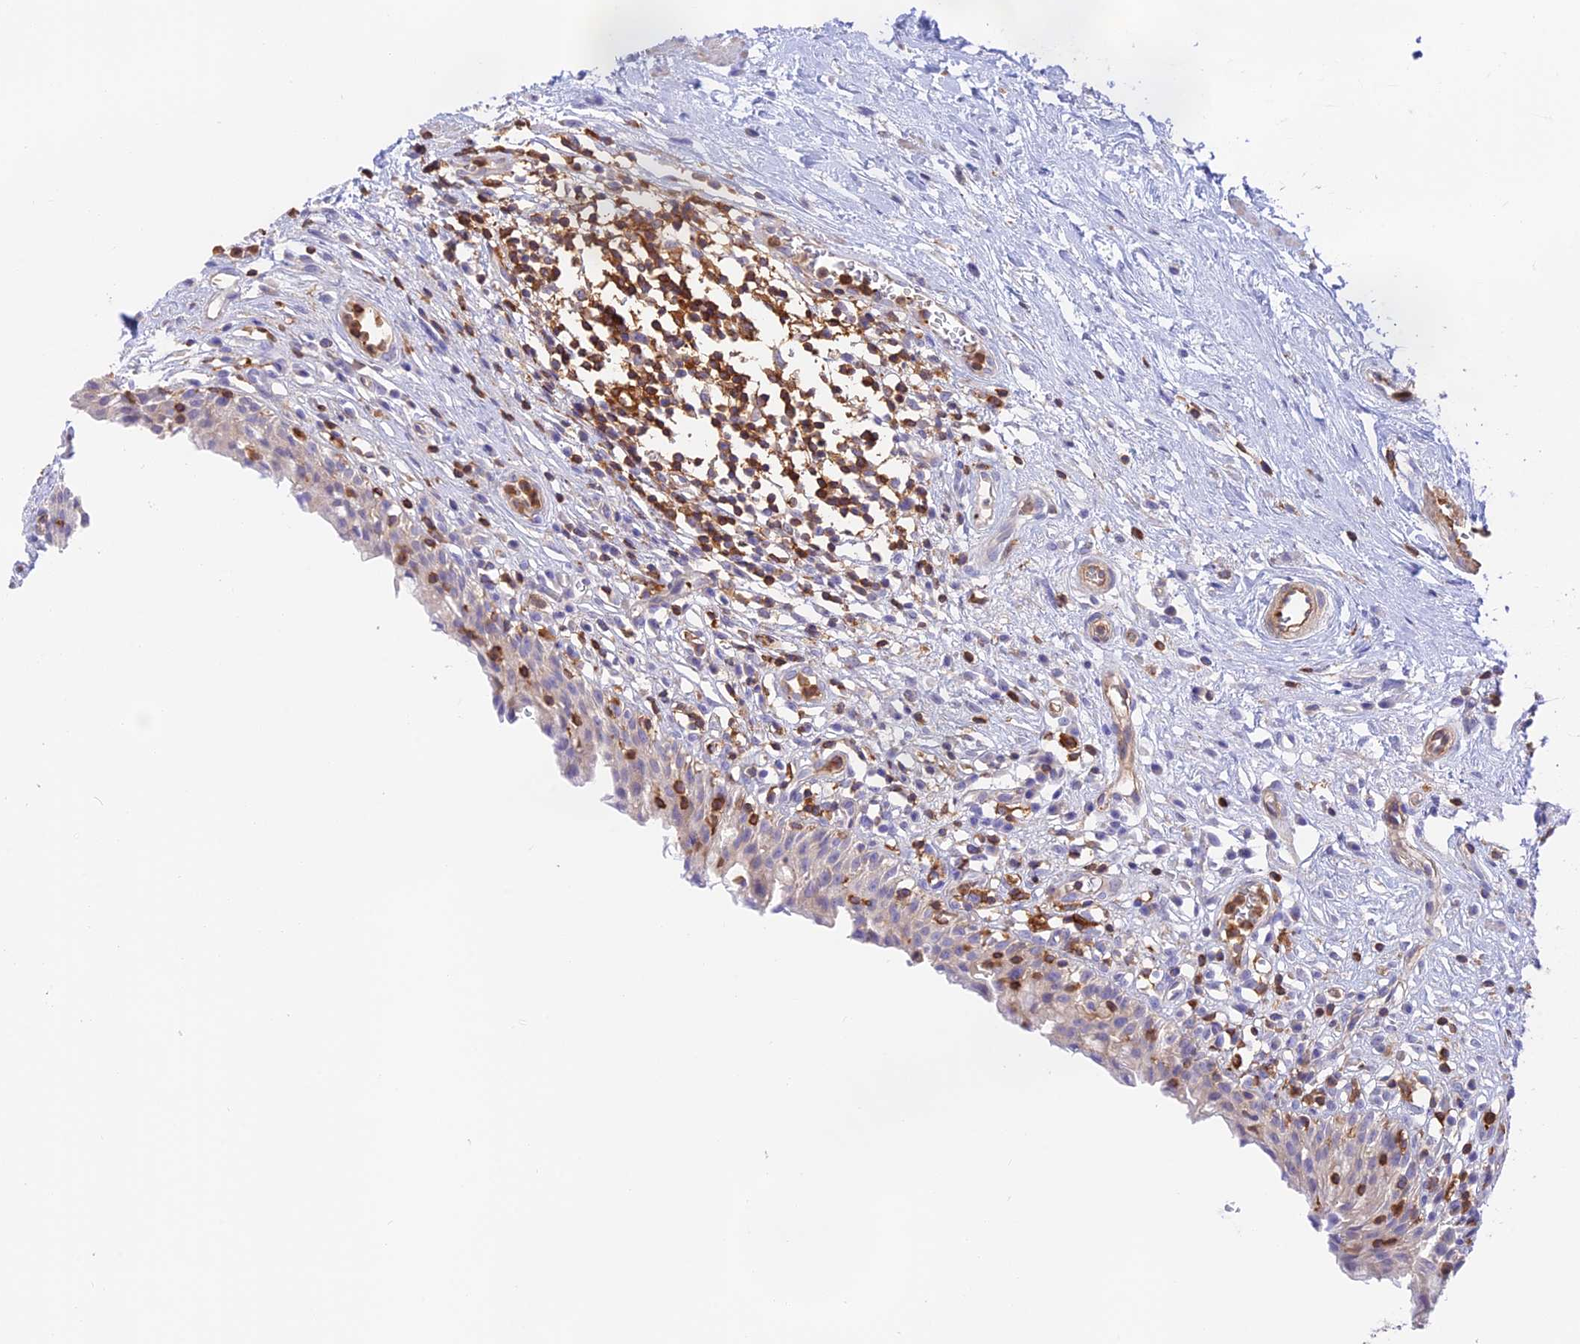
{"staining": {"intensity": "negative", "quantity": "none", "location": "none"}, "tissue": "urinary bladder", "cell_type": "Urothelial cells", "image_type": "normal", "snomed": [{"axis": "morphology", "description": "Normal tissue, NOS"}, {"axis": "morphology", "description": "Inflammation, NOS"}, {"axis": "topography", "description": "Urinary bladder"}], "caption": "Urinary bladder was stained to show a protein in brown. There is no significant expression in urothelial cells. (Stains: DAB immunohistochemistry with hematoxylin counter stain, Microscopy: brightfield microscopy at high magnification).", "gene": "DENND1C", "patient": {"sex": "male", "age": 63}}